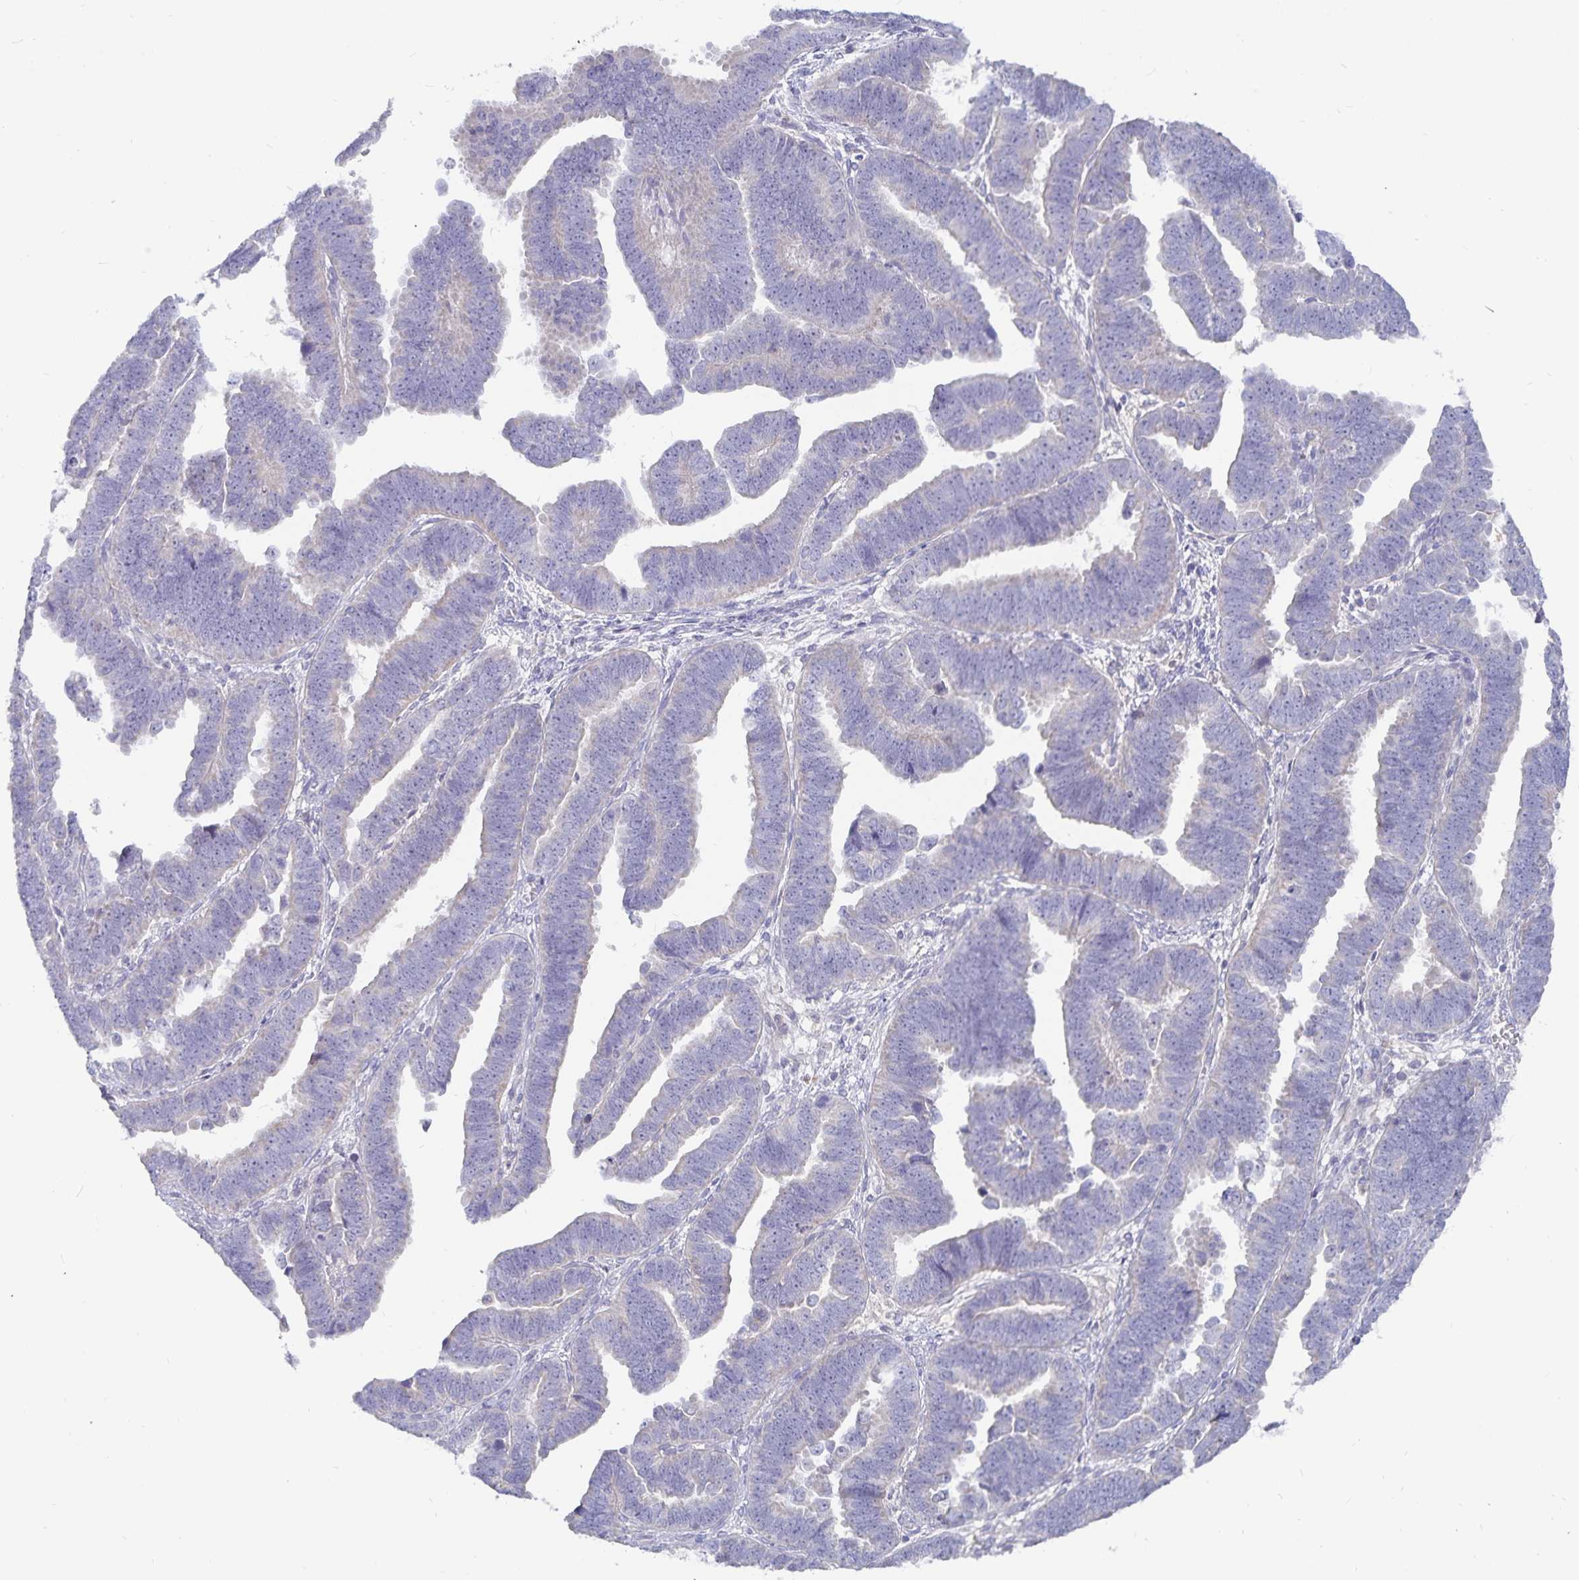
{"staining": {"intensity": "negative", "quantity": "none", "location": "none"}, "tissue": "endometrial cancer", "cell_type": "Tumor cells", "image_type": "cancer", "snomed": [{"axis": "morphology", "description": "Adenocarcinoma, NOS"}, {"axis": "topography", "description": "Endometrium"}], "caption": "Tumor cells show no significant staining in endometrial cancer. The staining was performed using DAB (3,3'-diaminobenzidine) to visualize the protein expression in brown, while the nuclei were stained in blue with hematoxylin (Magnification: 20x).", "gene": "PKHD1", "patient": {"sex": "female", "age": 75}}